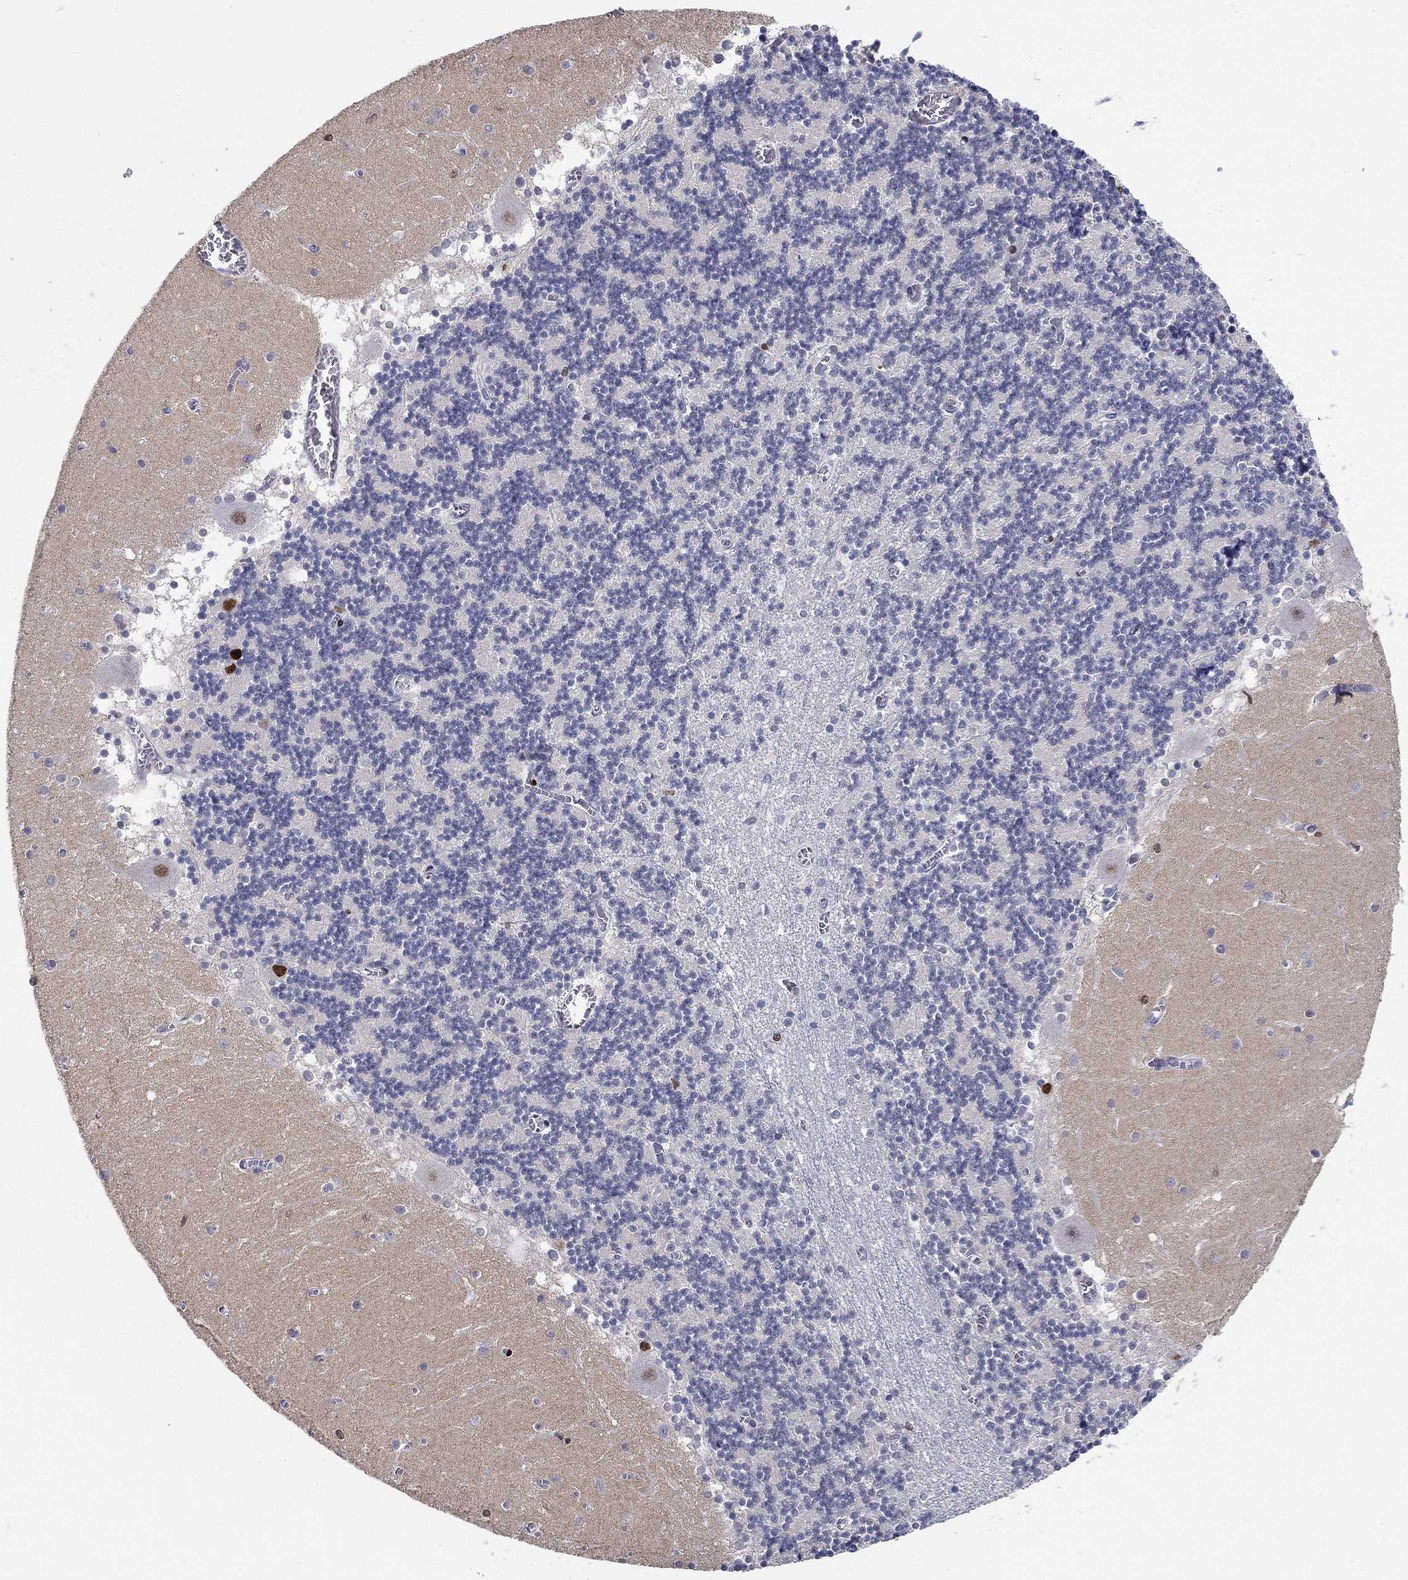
{"staining": {"intensity": "strong", "quantity": "<25%", "location": "nuclear"}, "tissue": "cerebellum", "cell_type": "Cells in granular layer", "image_type": "normal", "snomed": [{"axis": "morphology", "description": "Normal tissue, NOS"}, {"axis": "topography", "description": "Cerebellum"}], "caption": "Cerebellum stained for a protein (brown) shows strong nuclear positive positivity in about <25% of cells in granular layer.", "gene": "RAPGEF5", "patient": {"sex": "female", "age": 28}}